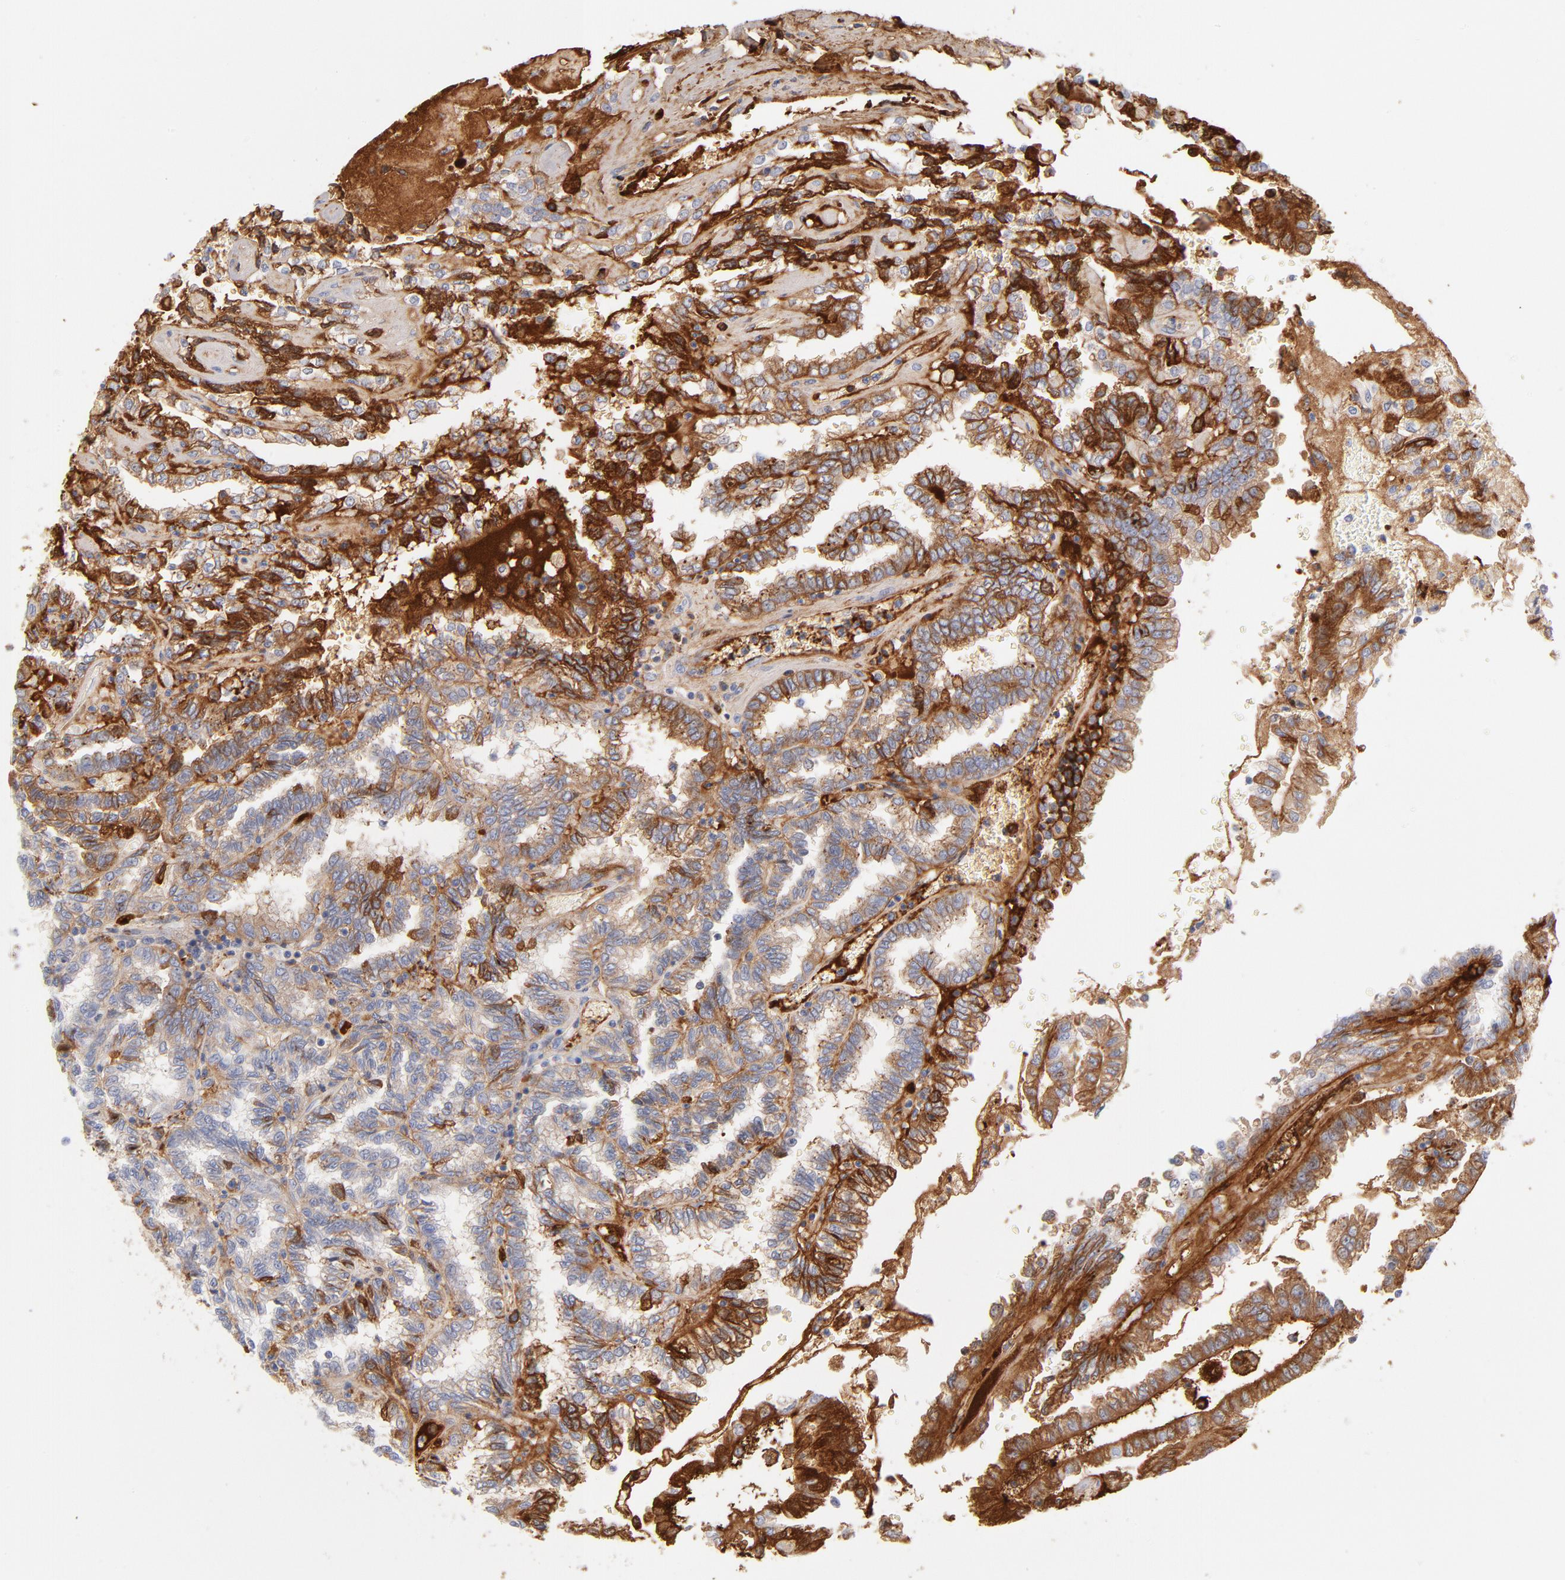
{"staining": {"intensity": "moderate", "quantity": "25%-75%", "location": "cytoplasmic/membranous"}, "tissue": "renal cancer", "cell_type": "Tumor cells", "image_type": "cancer", "snomed": [{"axis": "morphology", "description": "Inflammation, NOS"}, {"axis": "morphology", "description": "Adenocarcinoma, NOS"}, {"axis": "topography", "description": "Kidney"}], "caption": "Protein staining demonstrates moderate cytoplasmic/membranous staining in approximately 25%-75% of tumor cells in renal cancer. Nuclei are stained in blue.", "gene": "C3", "patient": {"sex": "male", "age": 68}}